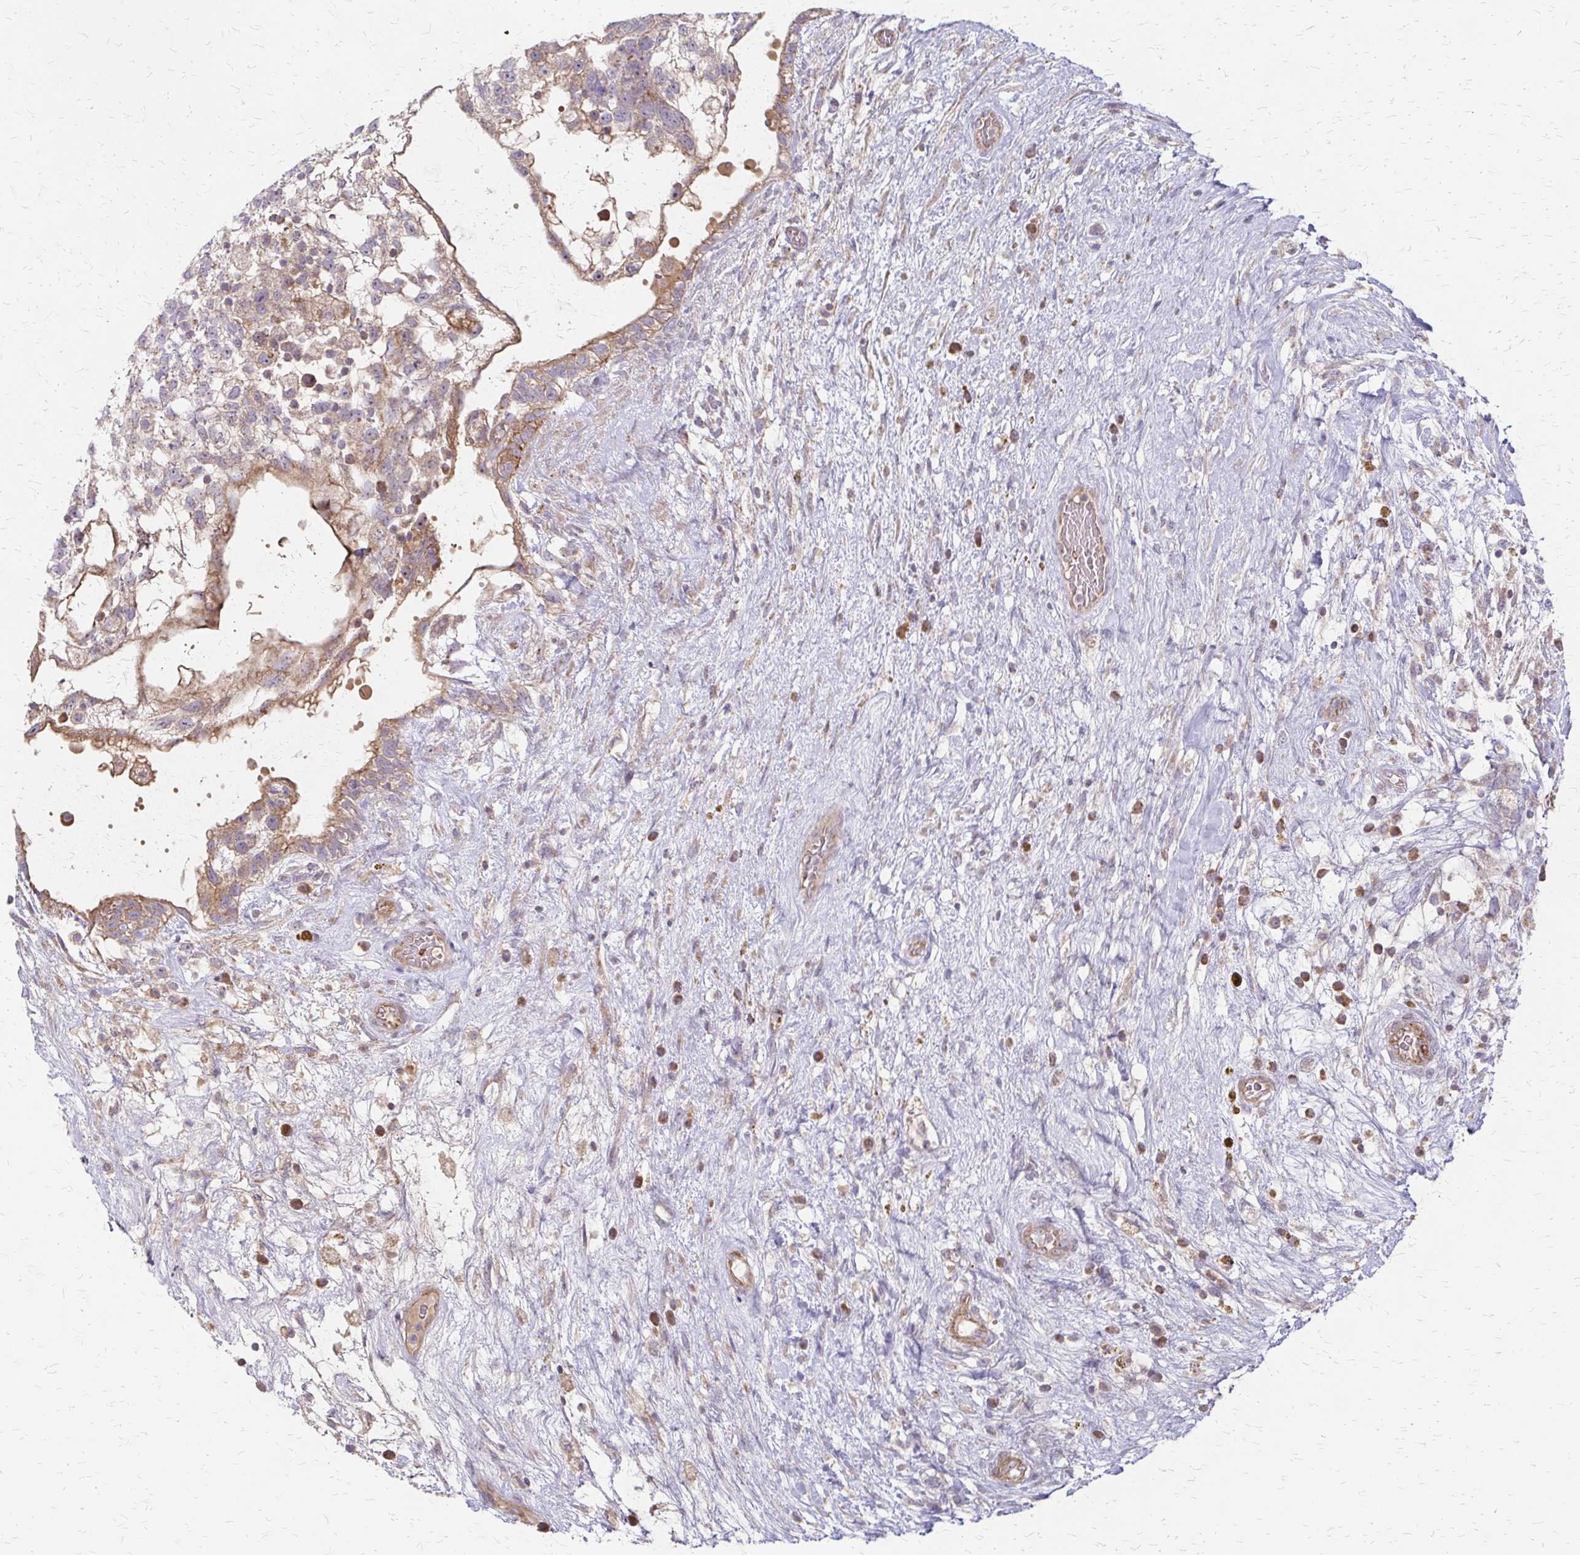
{"staining": {"intensity": "weak", "quantity": ">75%", "location": "cytoplasmic/membranous"}, "tissue": "testis cancer", "cell_type": "Tumor cells", "image_type": "cancer", "snomed": [{"axis": "morphology", "description": "Normal tissue, NOS"}, {"axis": "morphology", "description": "Carcinoma, Embryonal, NOS"}, {"axis": "topography", "description": "Testis"}], "caption": "Immunohistochemical staining of testis cancer (embryonal carcinoma) exhibits weak cytoplasmic/membranous protein positivity in about >75% of tumor cells.", "gene": "ZNF383", "patient": {"sex": "male", "age": 32}}